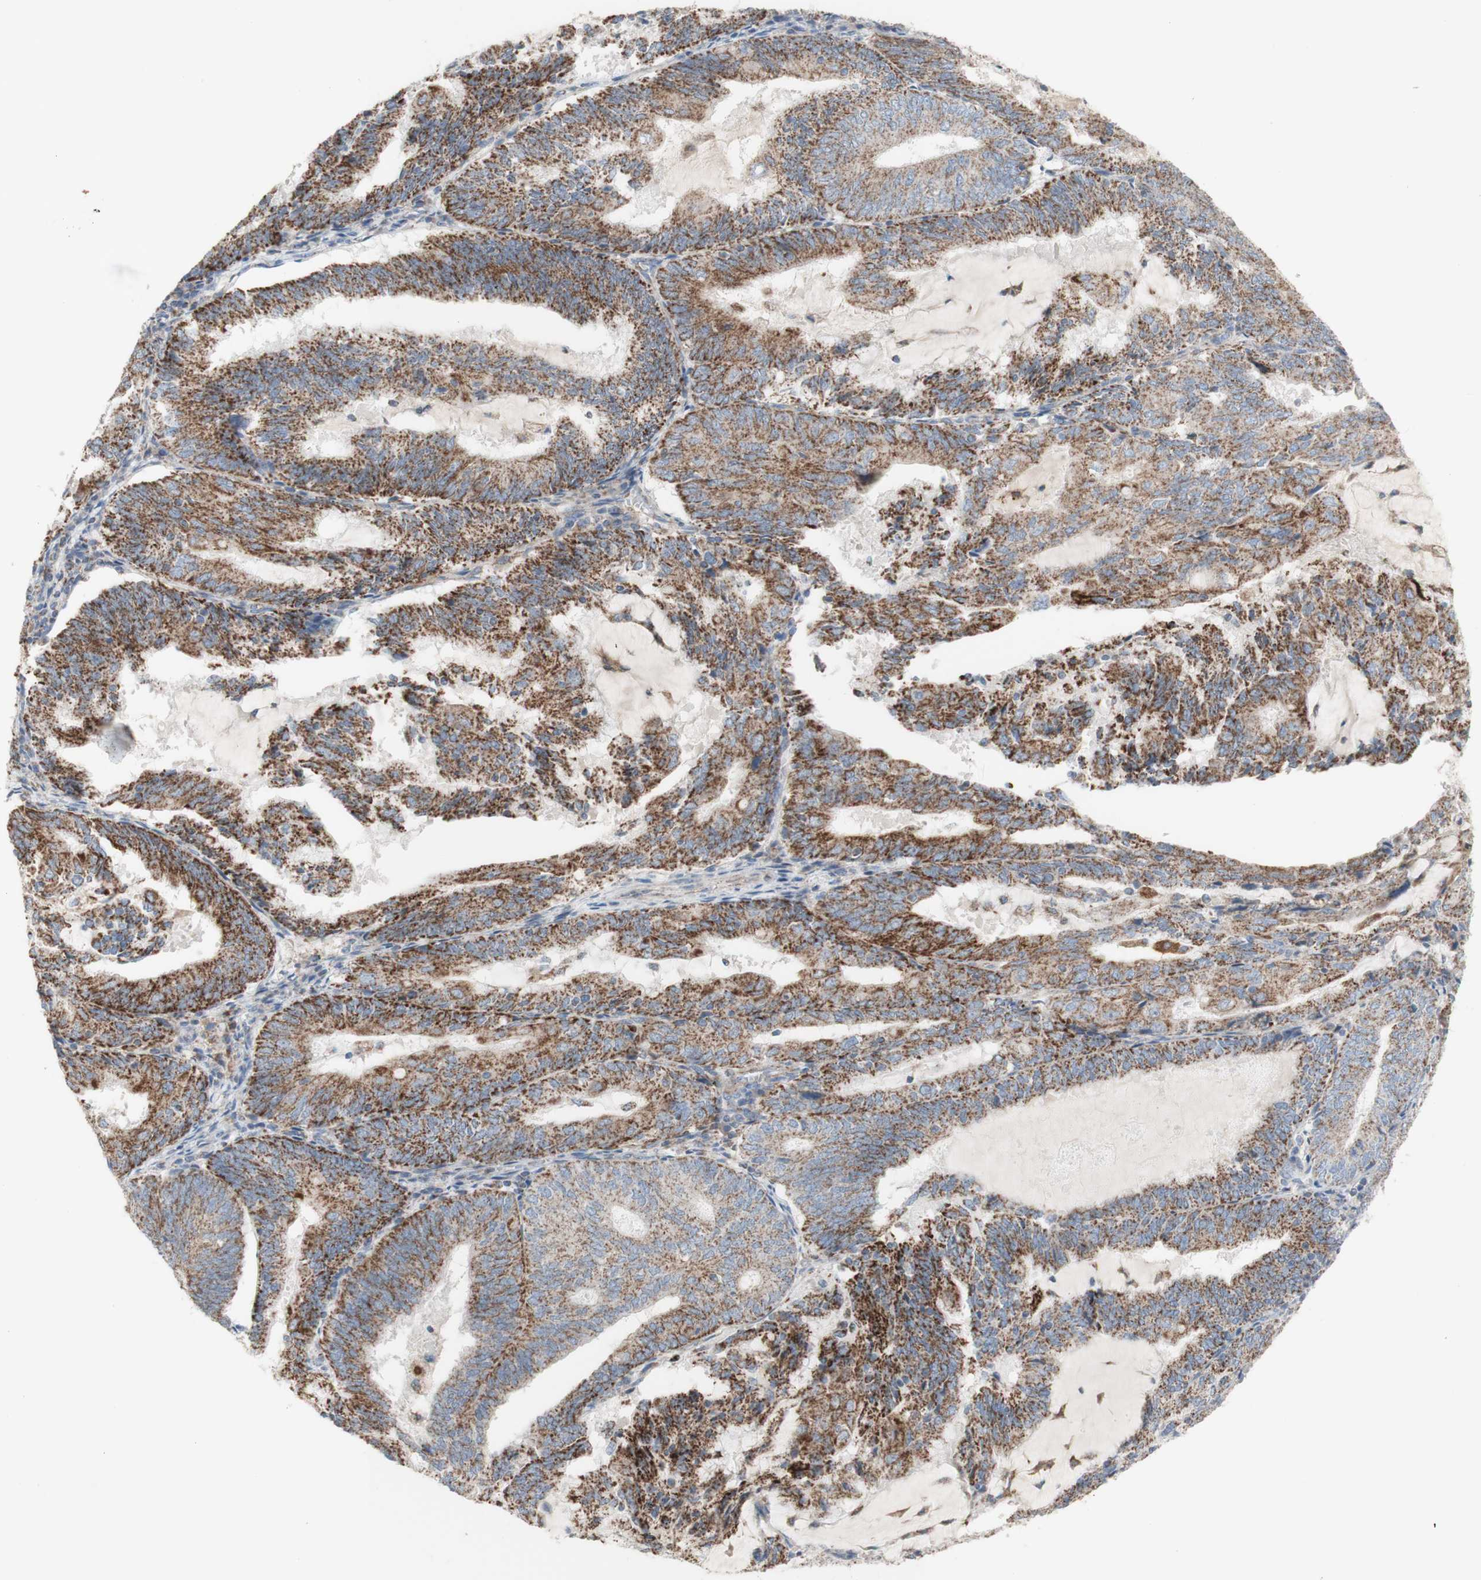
{"staining": {"intensity": "moderate", "quantity": ">75%", "location": "cytoplasmic/membranous"}, "tissue": "endometrial cancer", "cell_type": "Tumor cells", "image_type": "cancer", "snomed": [{"axis": "morphology", "description": "Adenocarcinoma, NOS"}, {"axis": "topography", "description": "Endometrium"}], "caption": "Protein staining of endometrial cancer tissue exhibits moderate cytoplasmic/membranous positivity in about >75% of tumor cells. The staining is performed using DAB brown chromogen to label protein expression. The nuclei are counter-stained blue using hematoxylin.", "gene": "CNTNAP1", "patient": {"sex": "female", "age": 81}}